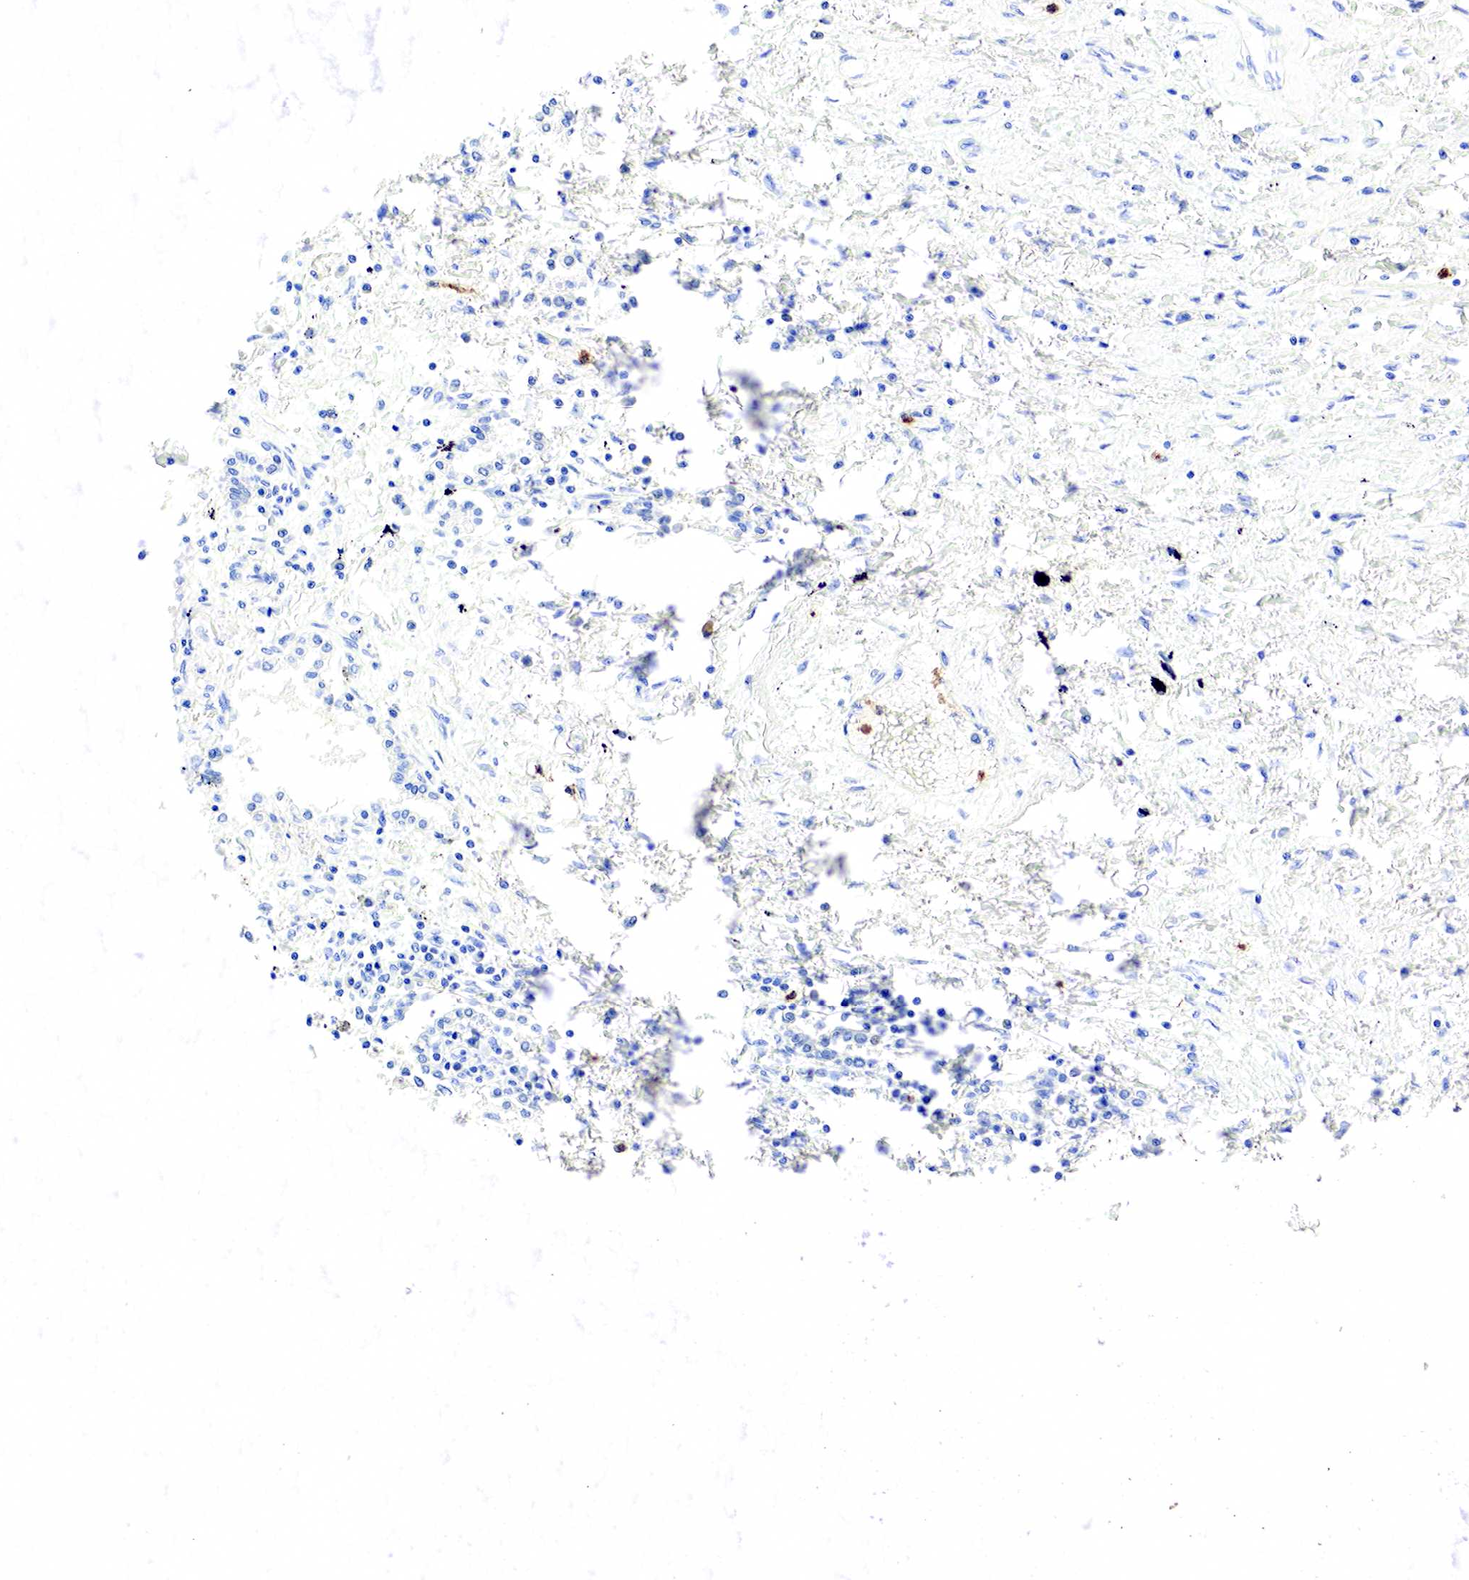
{"staining": {"intensity": "negative", "quantity": "none", "location": "none"}, "tissue": "lung cancer", "cell_type": "Tumor cells", "image_type": "cancer", "snomed": [{"axis": "morphology", "description": "Adenocarcinoma, NOS"}, {"axis": "topography", "description": "Lung"}], "caption": "Histopathology image shows no significant protein positivity in tumor cells of lung cancer (adenocarcinoma). Nuclei are stained in blue.", "gene": "FUT4", "patient": {"sex": "male", "age": 60}}